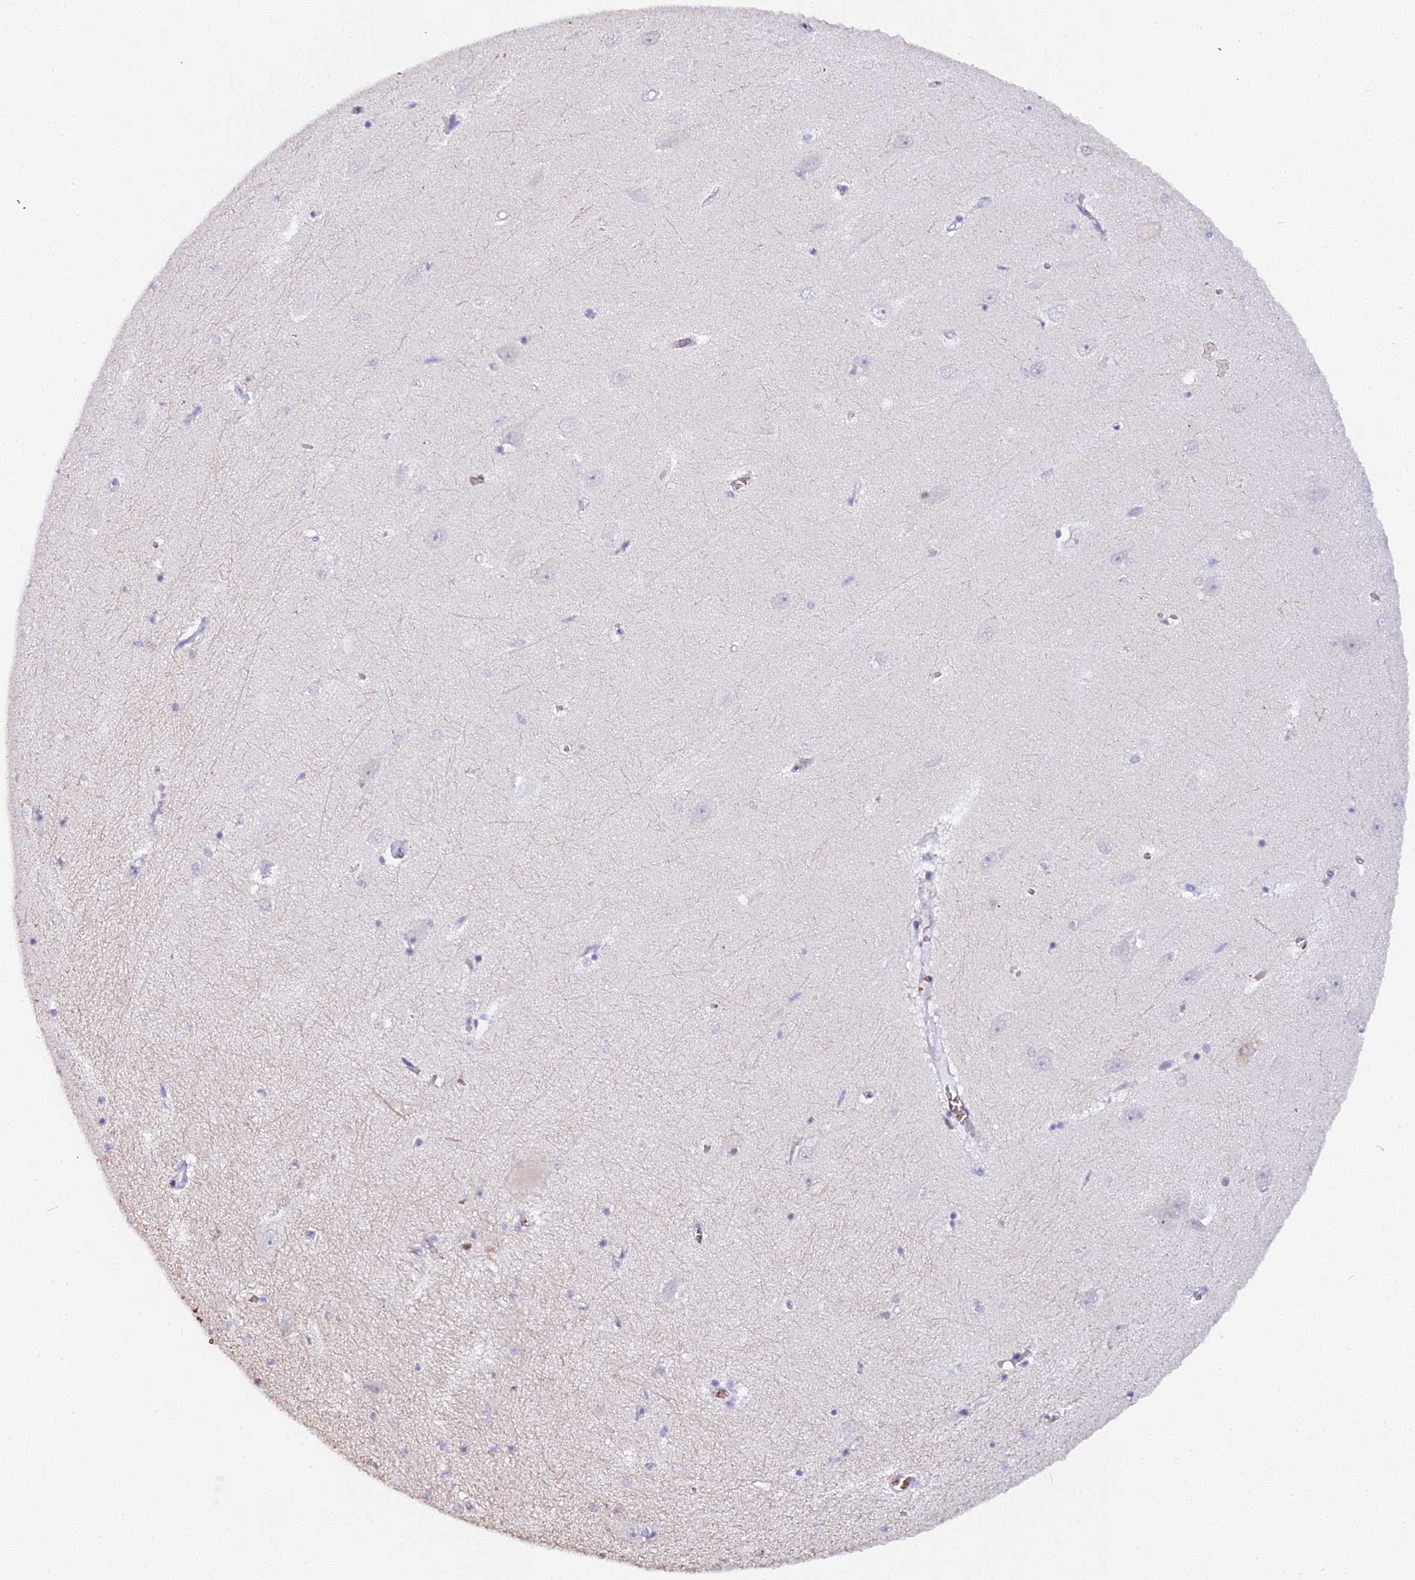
{"staining": {"intensity": "negative", "quantity": "none", "location": "none"}, "tissue": "hippocampus", "cell_type": "Glial cells", "image_type": "normal", "snomed": [{"axis": "morphology", "description": "Normal tissue, NOS"}, {"axis": "topography", "description": "Hippocampus"}], "caption": "Hippocampus stained for a protein using immunohistochemistry (IHC) shows no staining glial cells.", "gene": "CFAP45", "patient": {"sex": "female", "age": 64}}